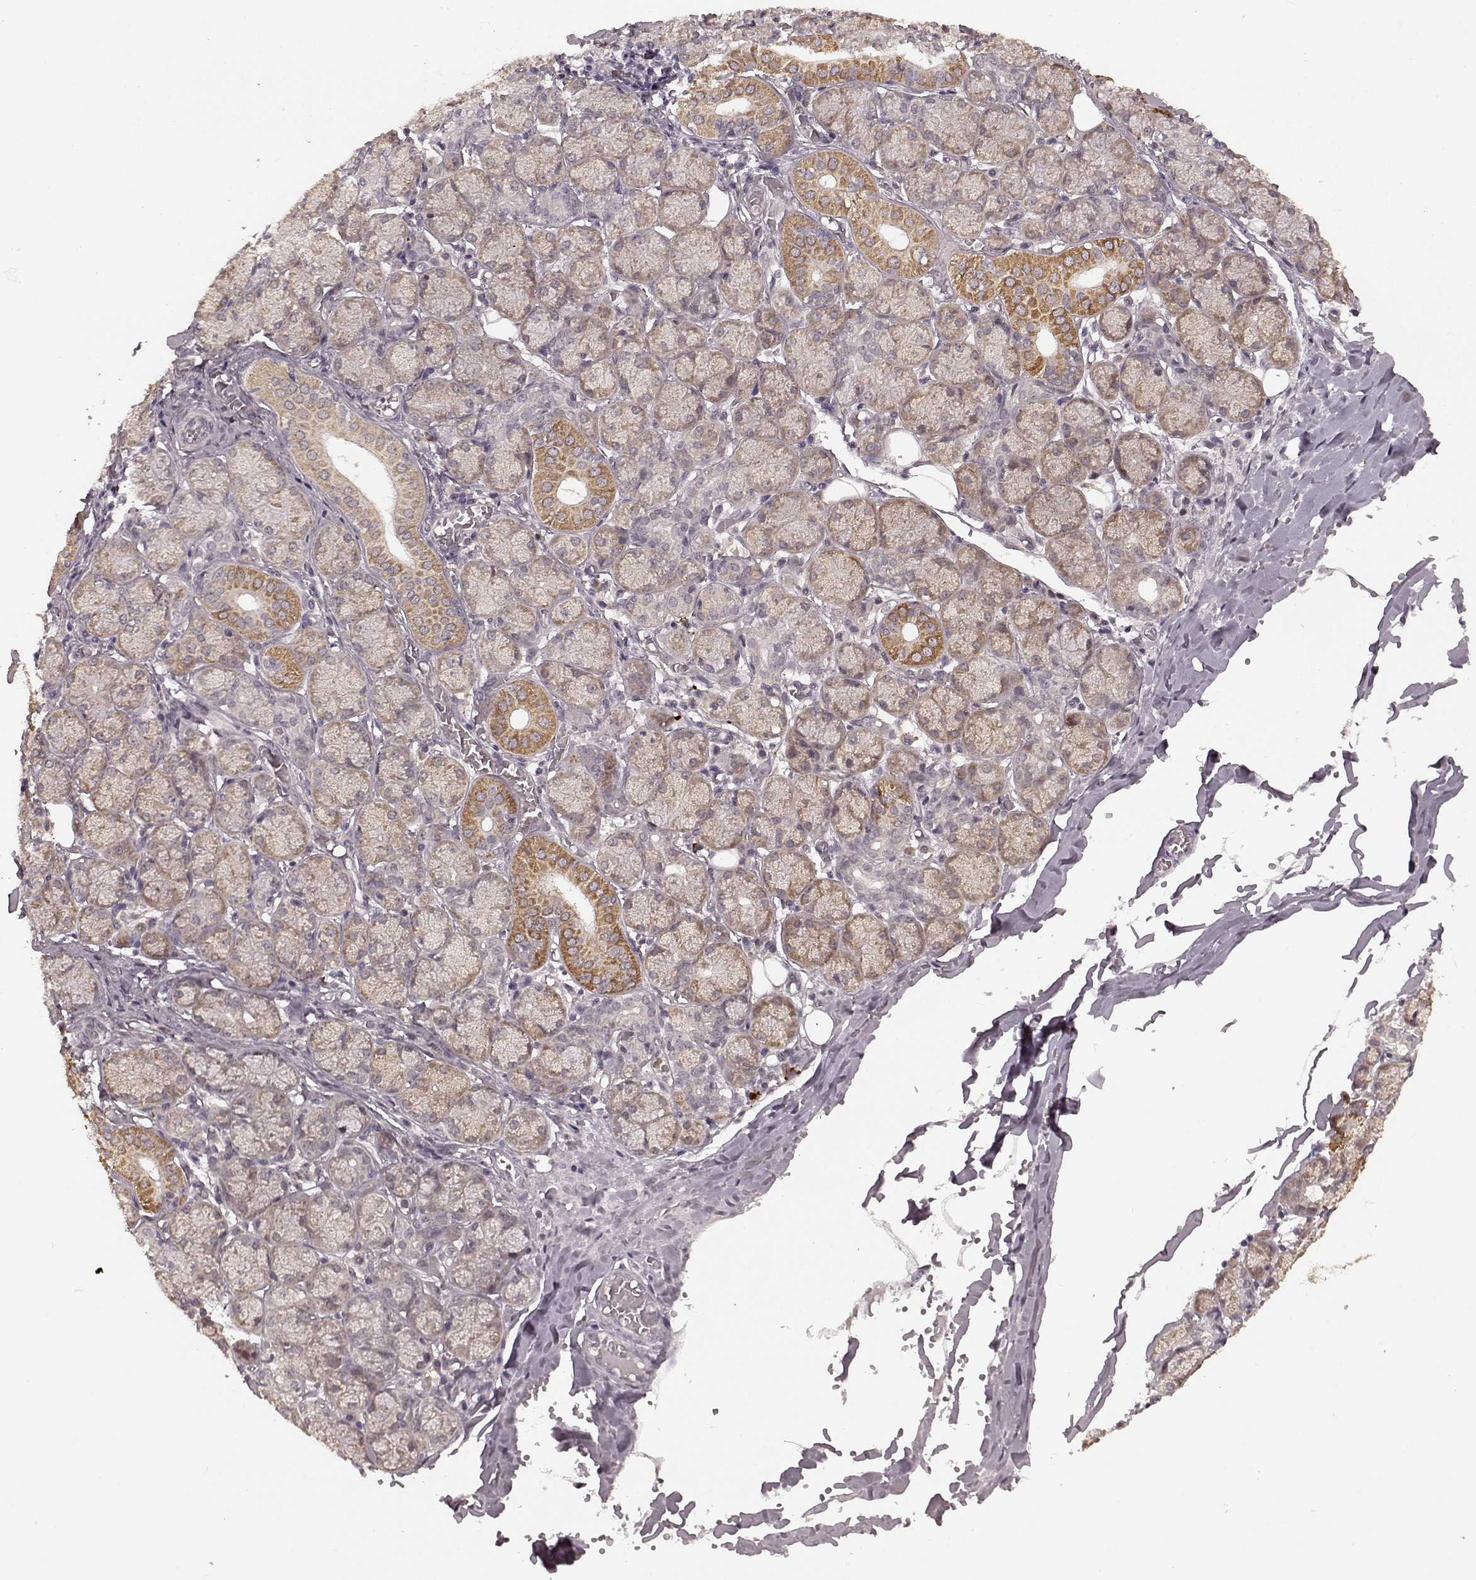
{"staining": {"intensity": "moderate", "quantity": "<25%", "location": "cytoplasmic/membranous"}, "tissue": "salivary gland", "cell_type": "Glandular cells", "image_type": "normal", "snomed": [{"axis": "morphology", "description": "Normal tissue, NOS"}, {"axis": "topography", "description": "Salivary gland"}, {"axis": "topography", "description": "Peripheral nerve tissue"}], "caption": "An IHC image of unremarkable tissue is shown. Protein staining in brown labels moderate cytoplasmic/membranous positivity in salivary gland within glandular cells.", "gene": "PLCB4", "patient": {"sex": "female", "age": 24}}